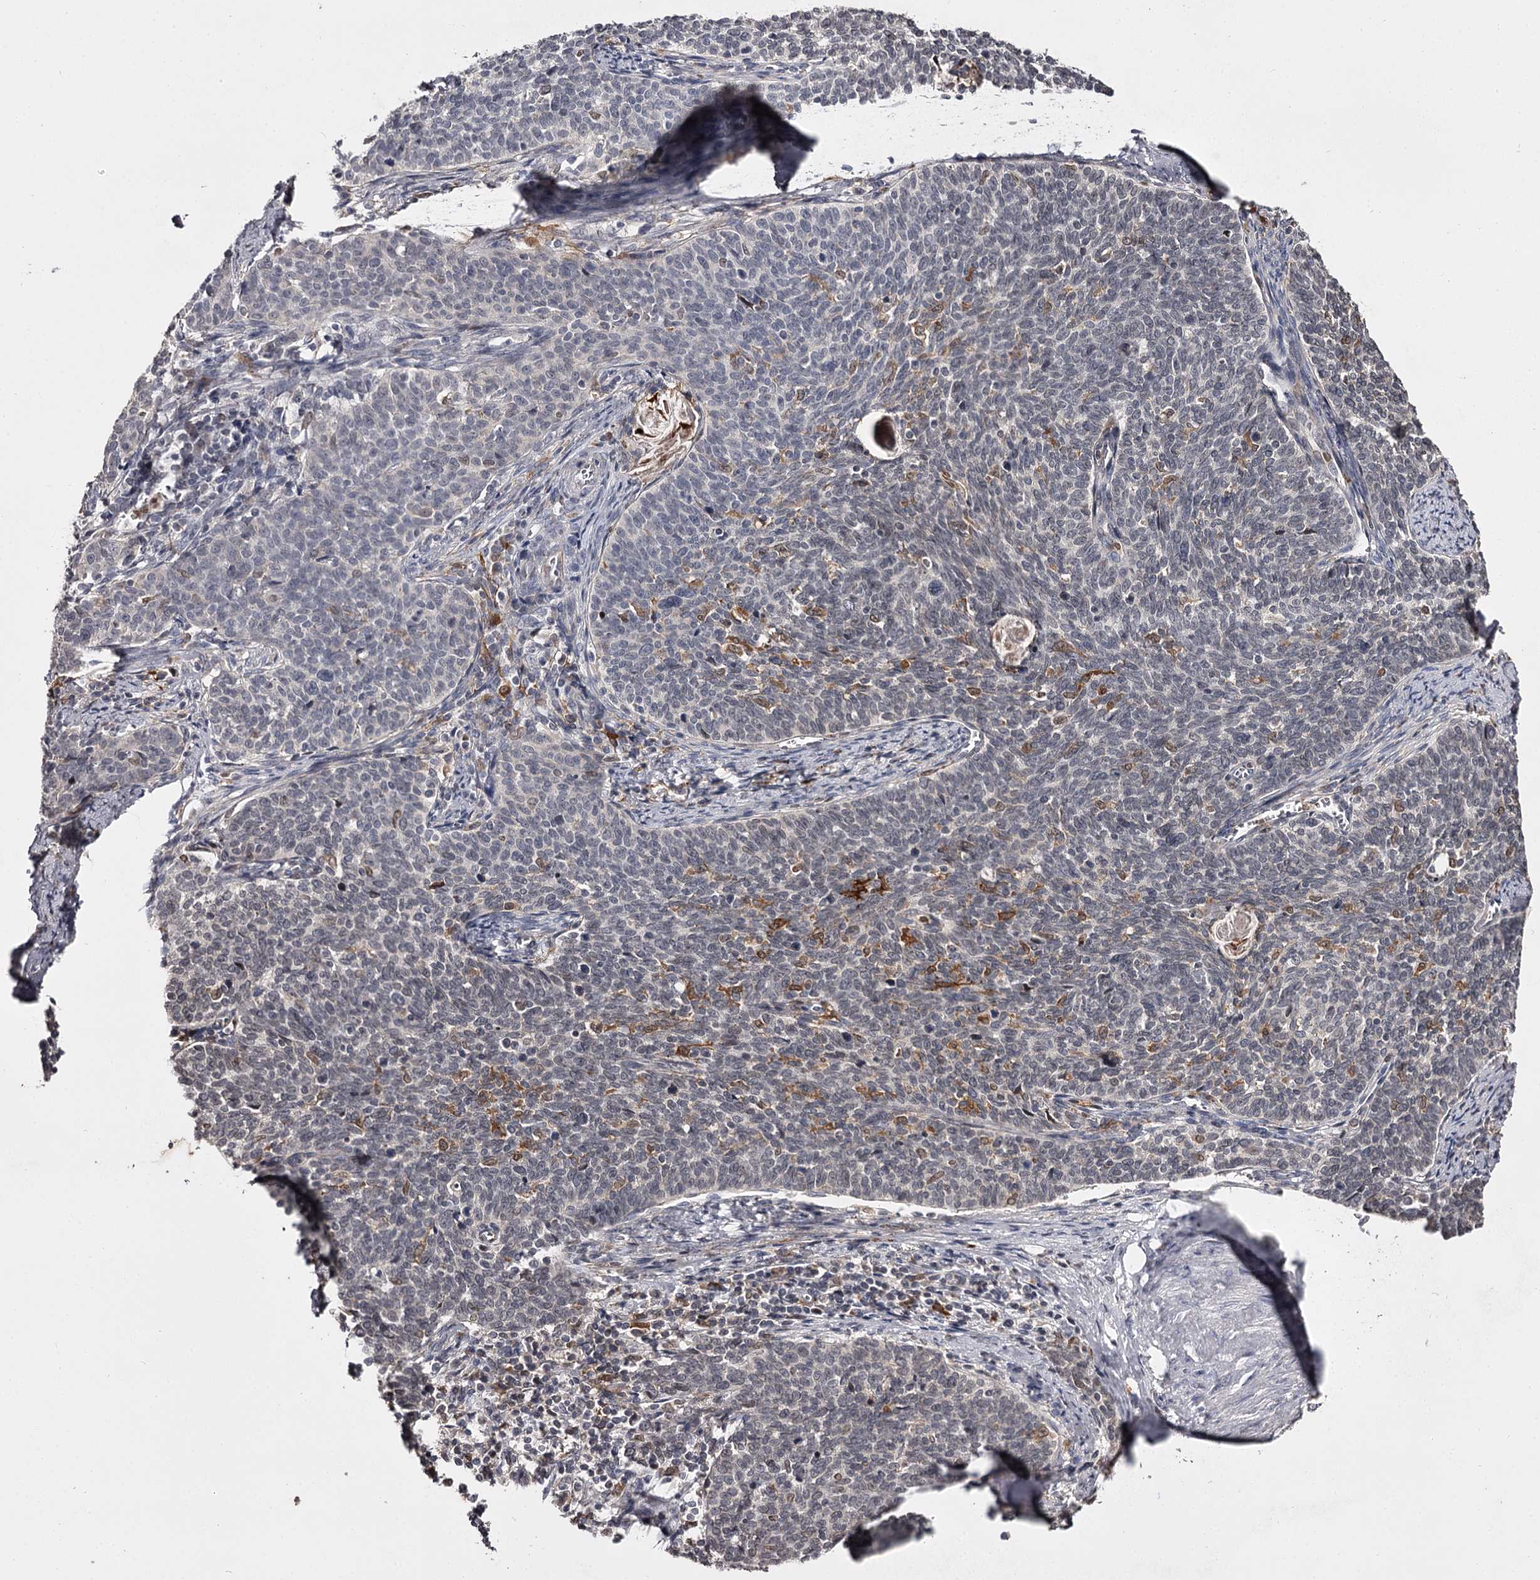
{"staining": {"intensity": "moderate", "quantity": "<25%", "location": "cytoplasmic/membranous"}, "tissue": "cervical cancer", "cell_type": "Tumor cells", "image_type": "cancer", "snomed": [{"axis": "morphology", "description": "Squamous cell carcinoma, NOS"}, {"axis": "topography", "description": "Cervix"}], "caption": "The micrograph reveals immunohistochemical staining of squamous cell carcinoma (cervical). There is moderate cytoplasmic/membranous positivity is seen in approximately <25% of tumor cells.", "gene": "SLC32A1", "patient": {"sex": "female", "age": 39}}